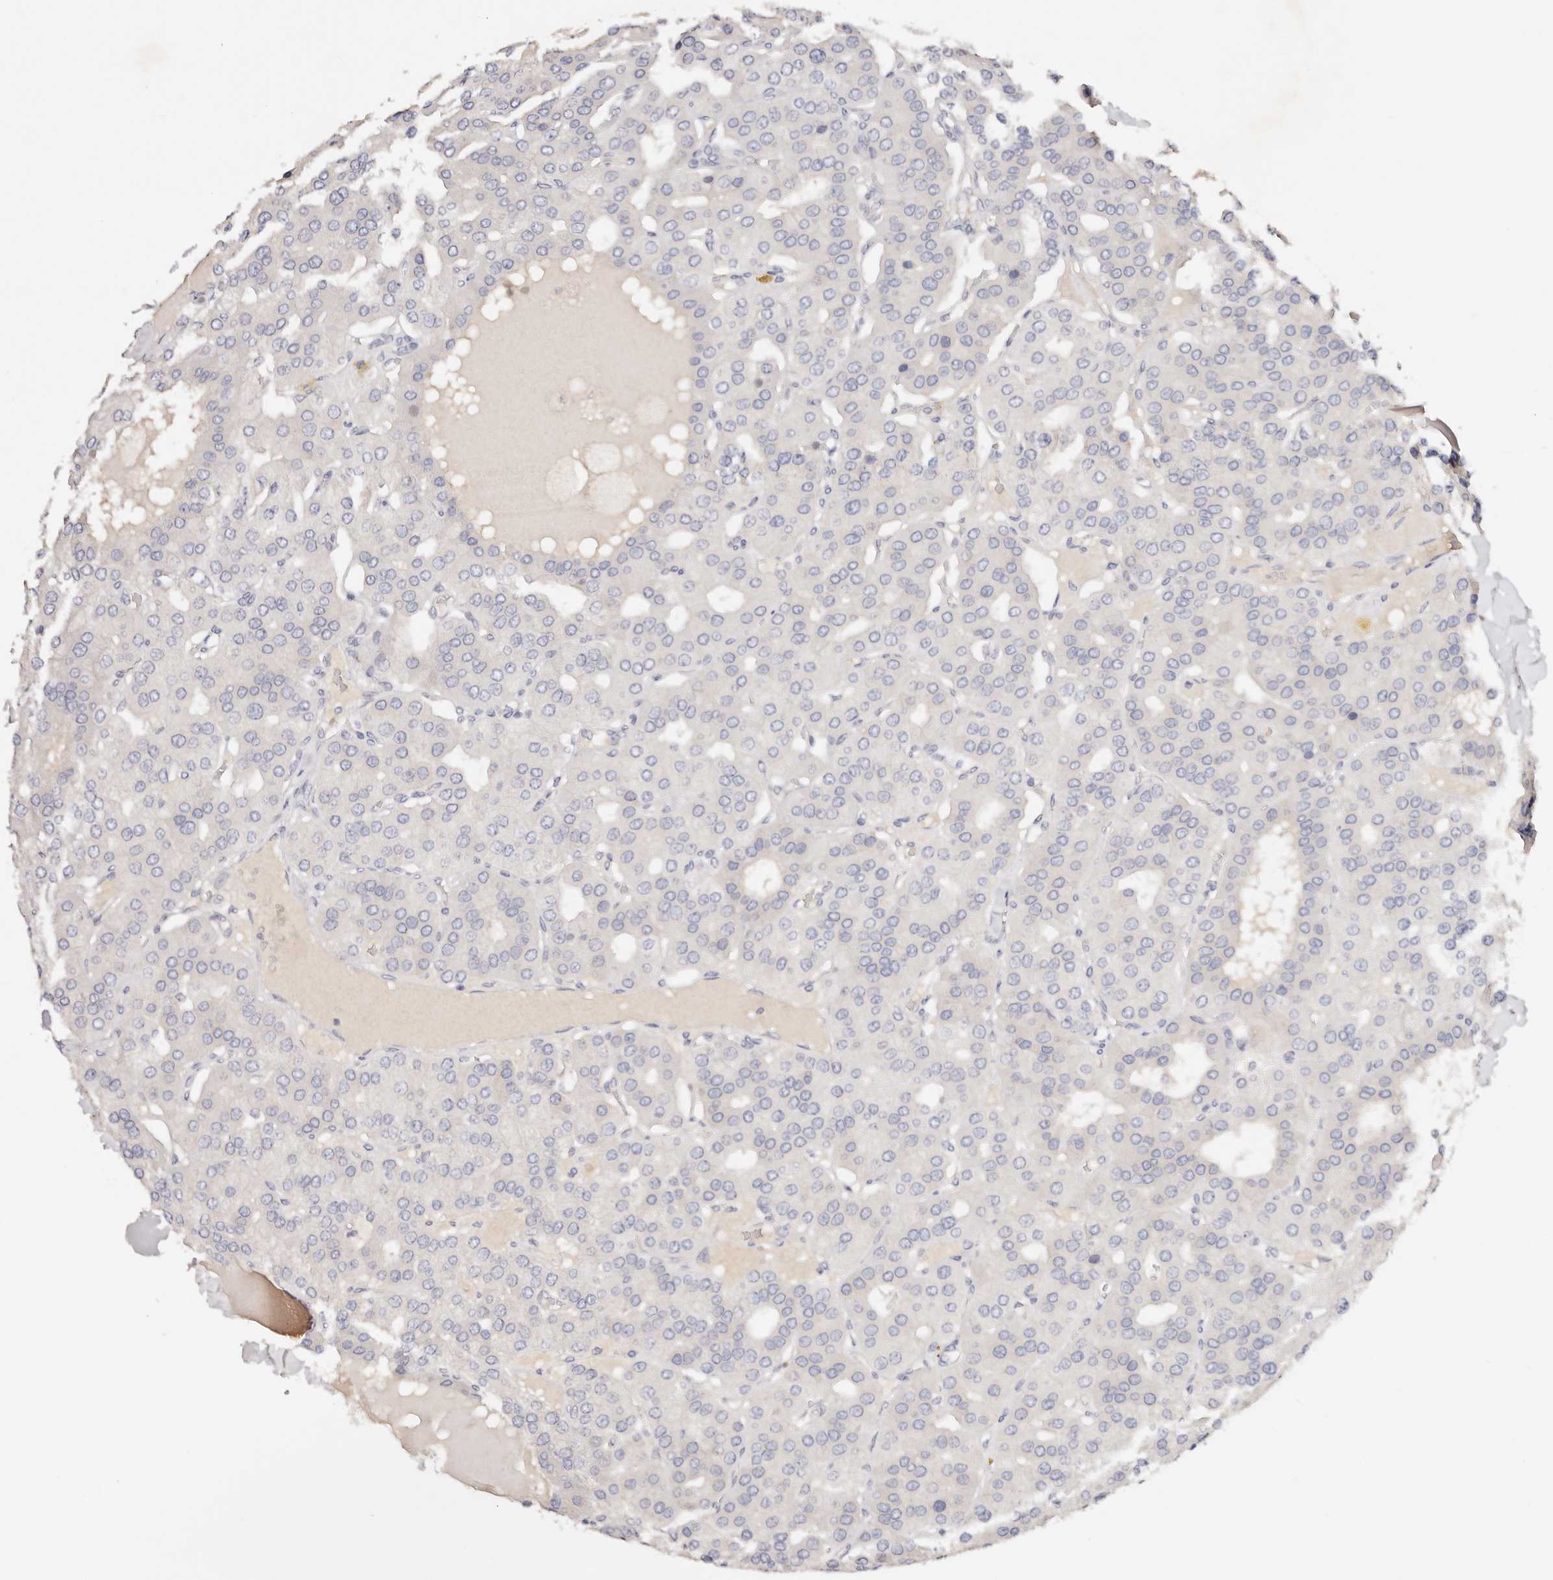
{"staining": {"intensity": "negative", "quantity": "none", "location": "none"}, "tissue": "parathyroid gland", "cell_type": "Glandular cells", "image_type": "normal", "snomed": [{"axis": "morphology", "description": "Normal tissue, NOS"}, {"axis": "morphology", "description": "Adenoma, NOS"}, {"axis": "topography", "description": "Parathyroid gland"}], "caption": "Immunohistochemistry (IHC) photomicrograph of unremarkable parathyroid gland: parathyroid gland stained with DAB exhibits no significant protein positivity in glandular cells.", "gene": "DNASE1", "patient": {"sex": "female", "age": 86}}